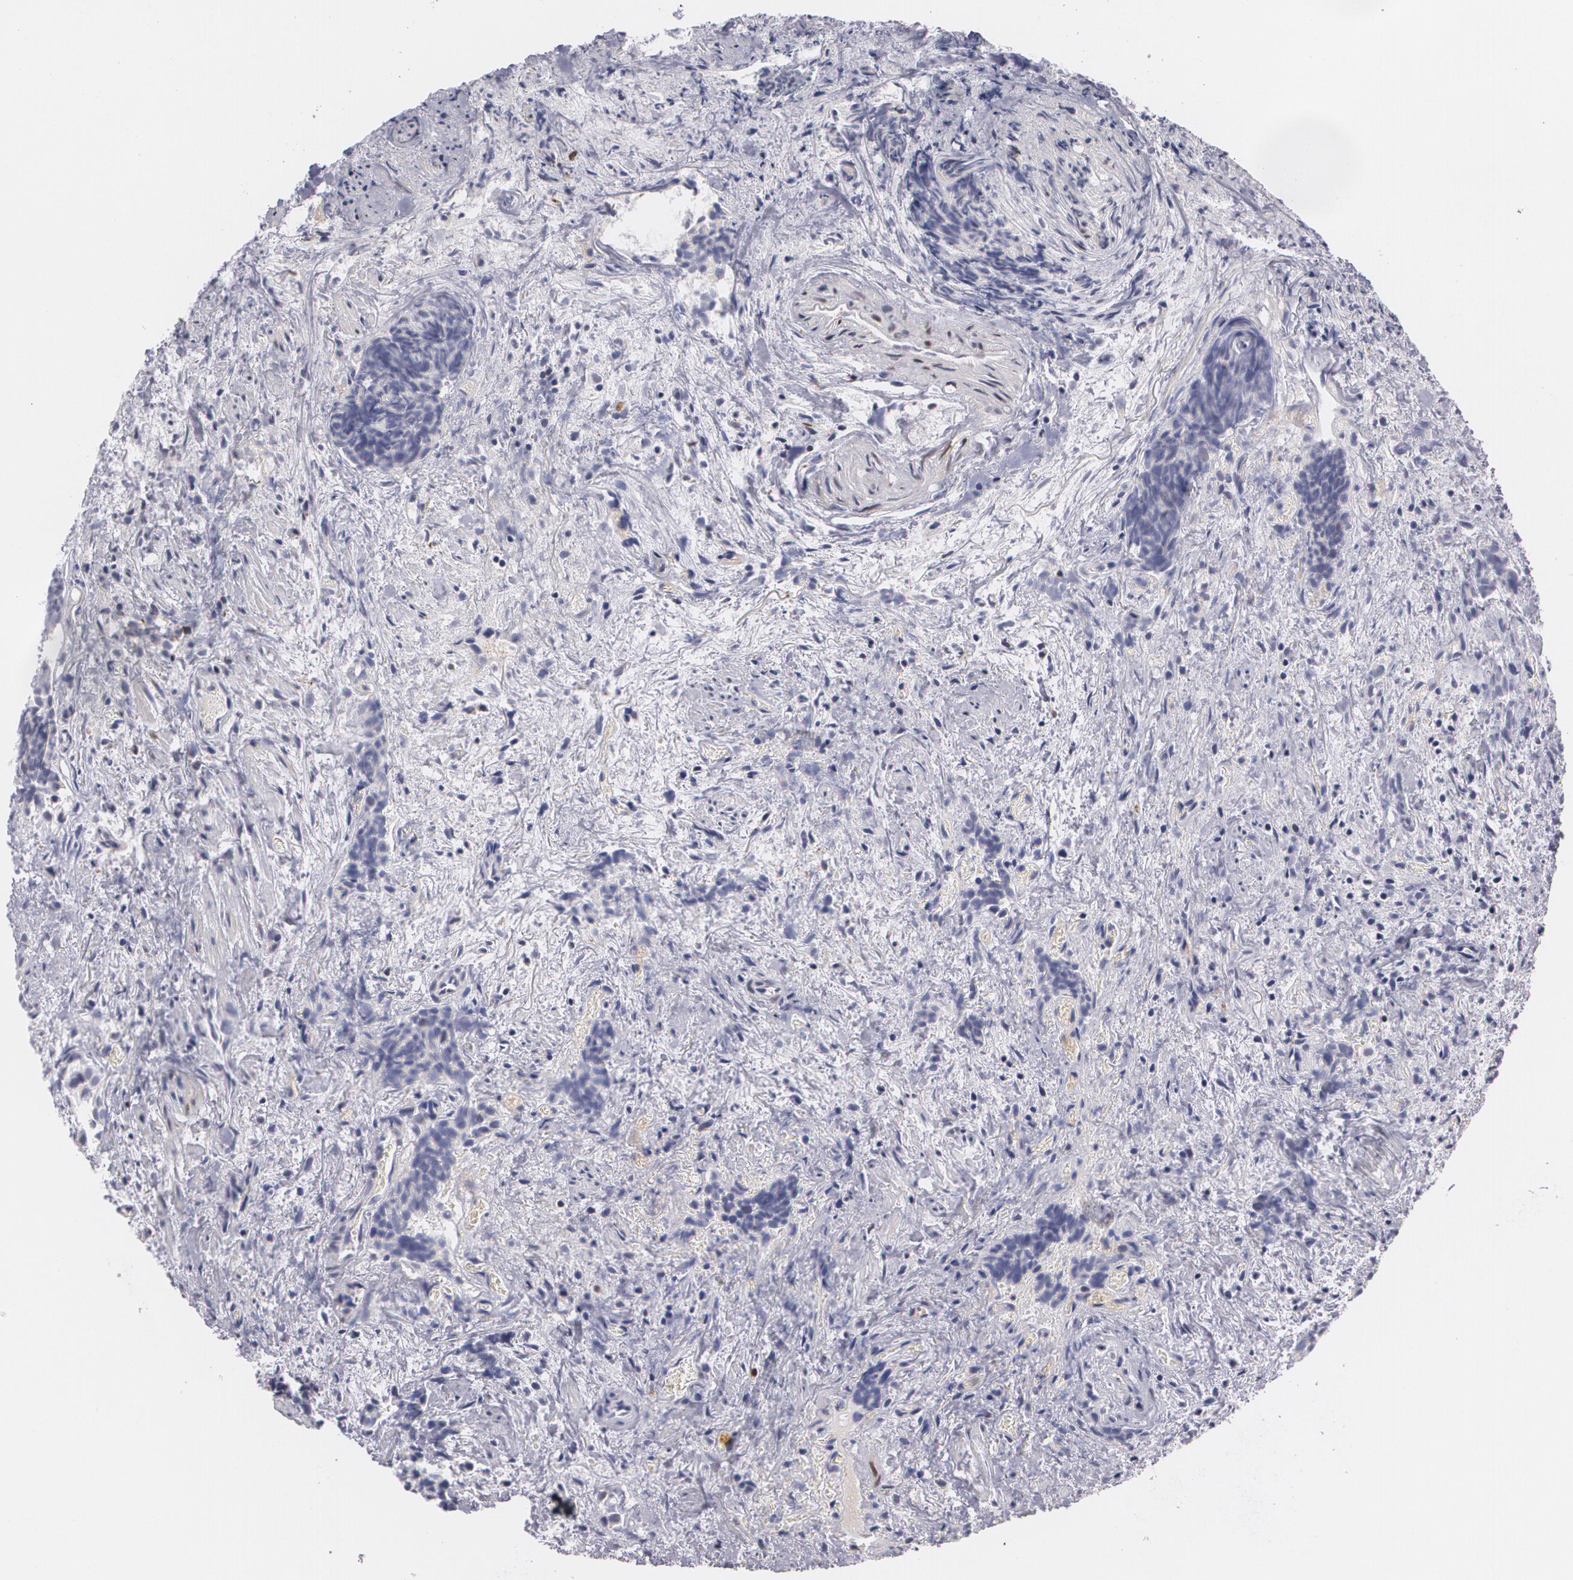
{"staining": {"intensity": "negative", "quantity": "none", "location": "none"}, "tissue": "urothelial cancer", "cell_type": "Tumor cells", "image_type": "cancer", "snomed": [{"axis": "morphology", "description": "Urothelial carcinoma, High grade"}, {"axis": "topography", "description": "Urinary bladder"}], "caption": "Tumor cells are negative for brown protein staining in urothelial cancer. (DAB (3,3'-diaminobenzidine) IHC visualized using brightfield microscopy, high magnification).", "gene": "ZBTB16", "patient": {"sex": "female", "age": 78}}